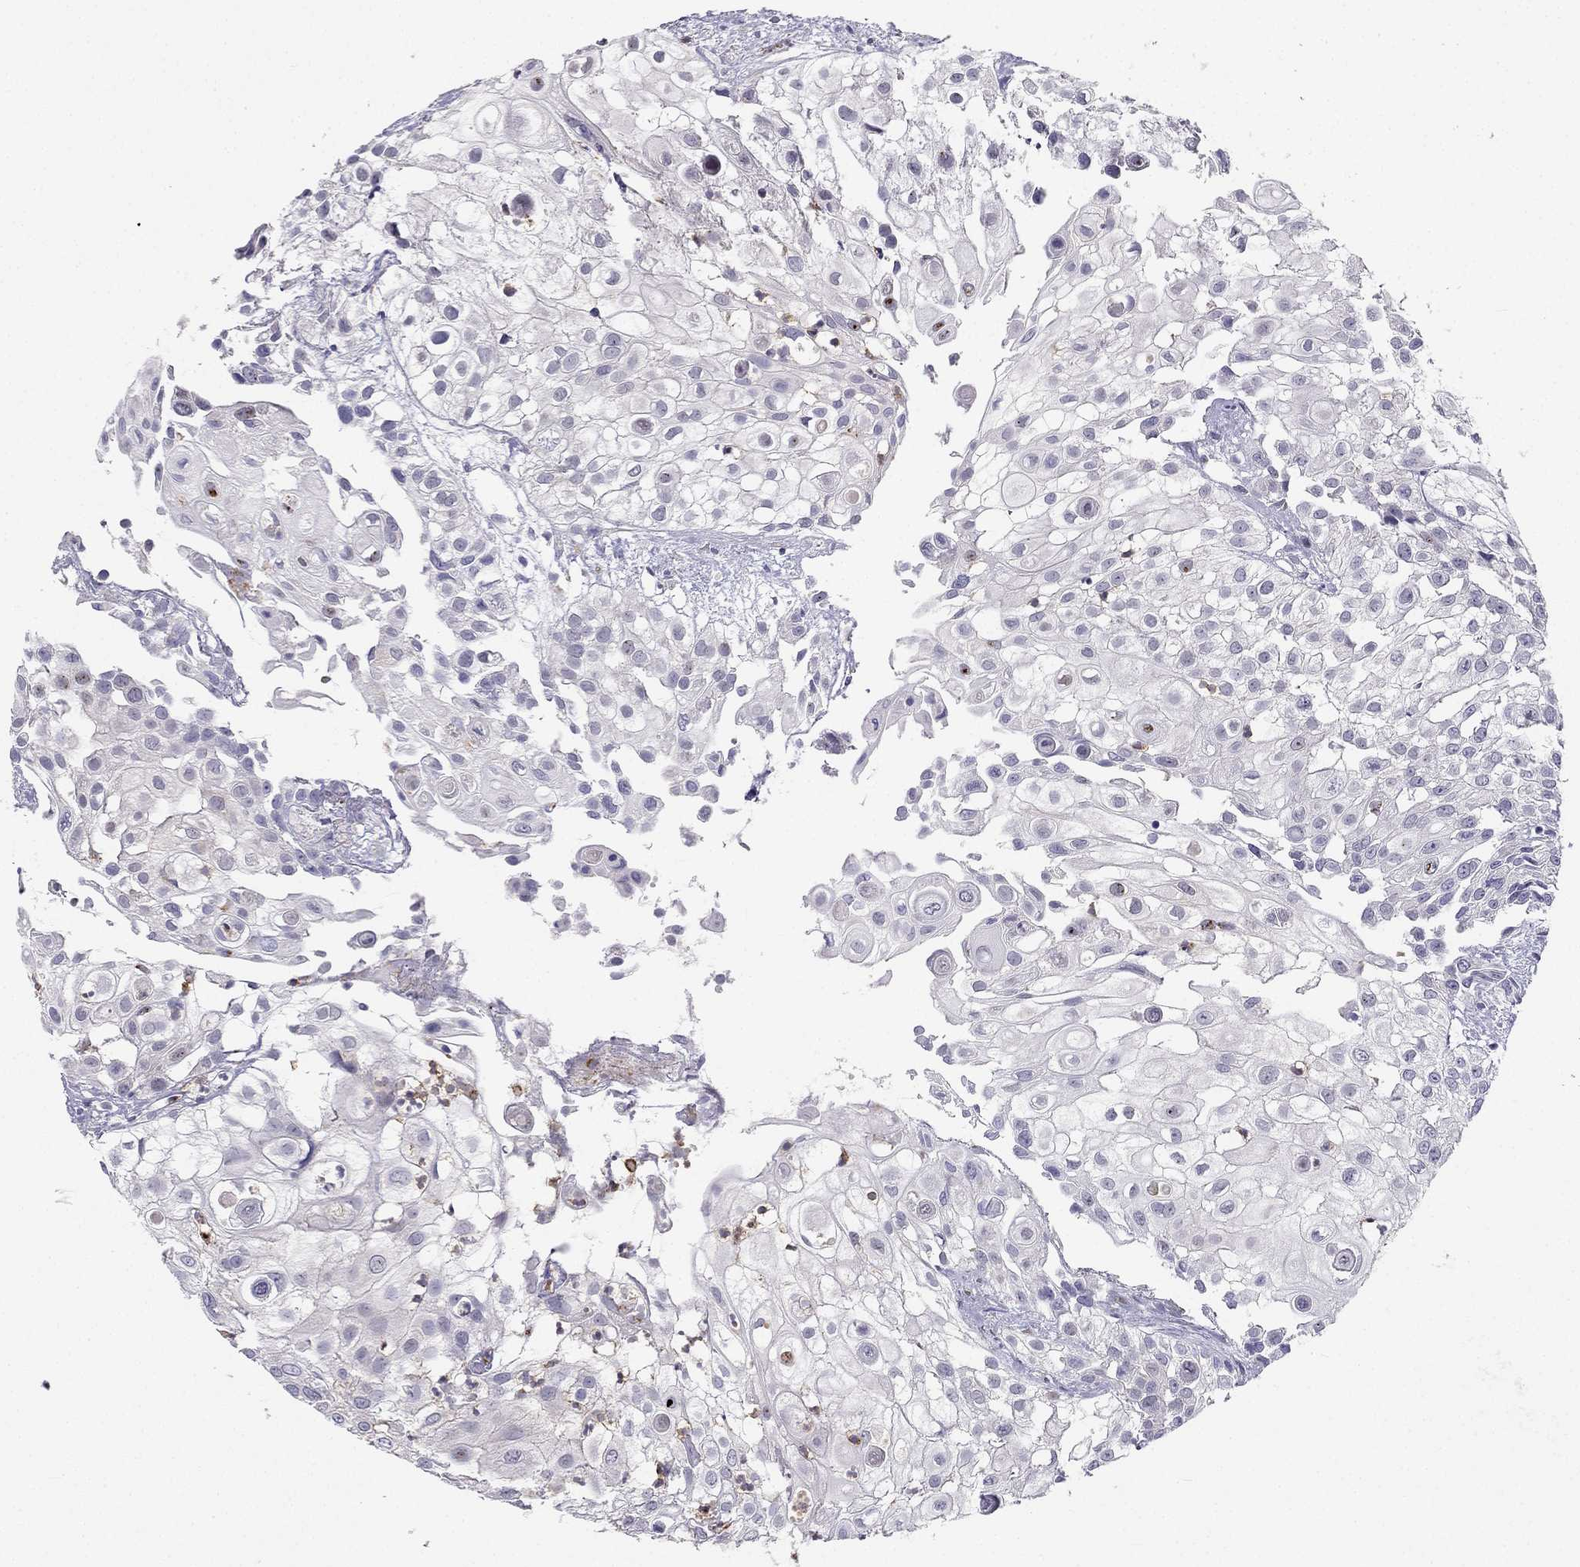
{"staining": {"intensity": "negative", "quantity": "none", "location": "none"}, "tissue": "urothelial cancer", "cell_type": "Tumor cells", "image_type": "cancer", "snomed": [{"axis": "morphology", "description": "Urothelial carcinoma, High grade"}, {"axis": "topography", "description": "Urinary bladder"}], "caption": "Immunohistochemistry micrograph of neoplastic tissue: high-grade urothelial carcinoma stained with DAB (3,3'-diaminobenzidine) exhibits no significant protein staining in tumor cells. (Brightfield microscopy of DAB (3,3'-diaminobenzidine) immunohistochemistry (IHC) at high magnification).", "gene": "C16orf89", "patient": {"sex": "female", "age": 79}}